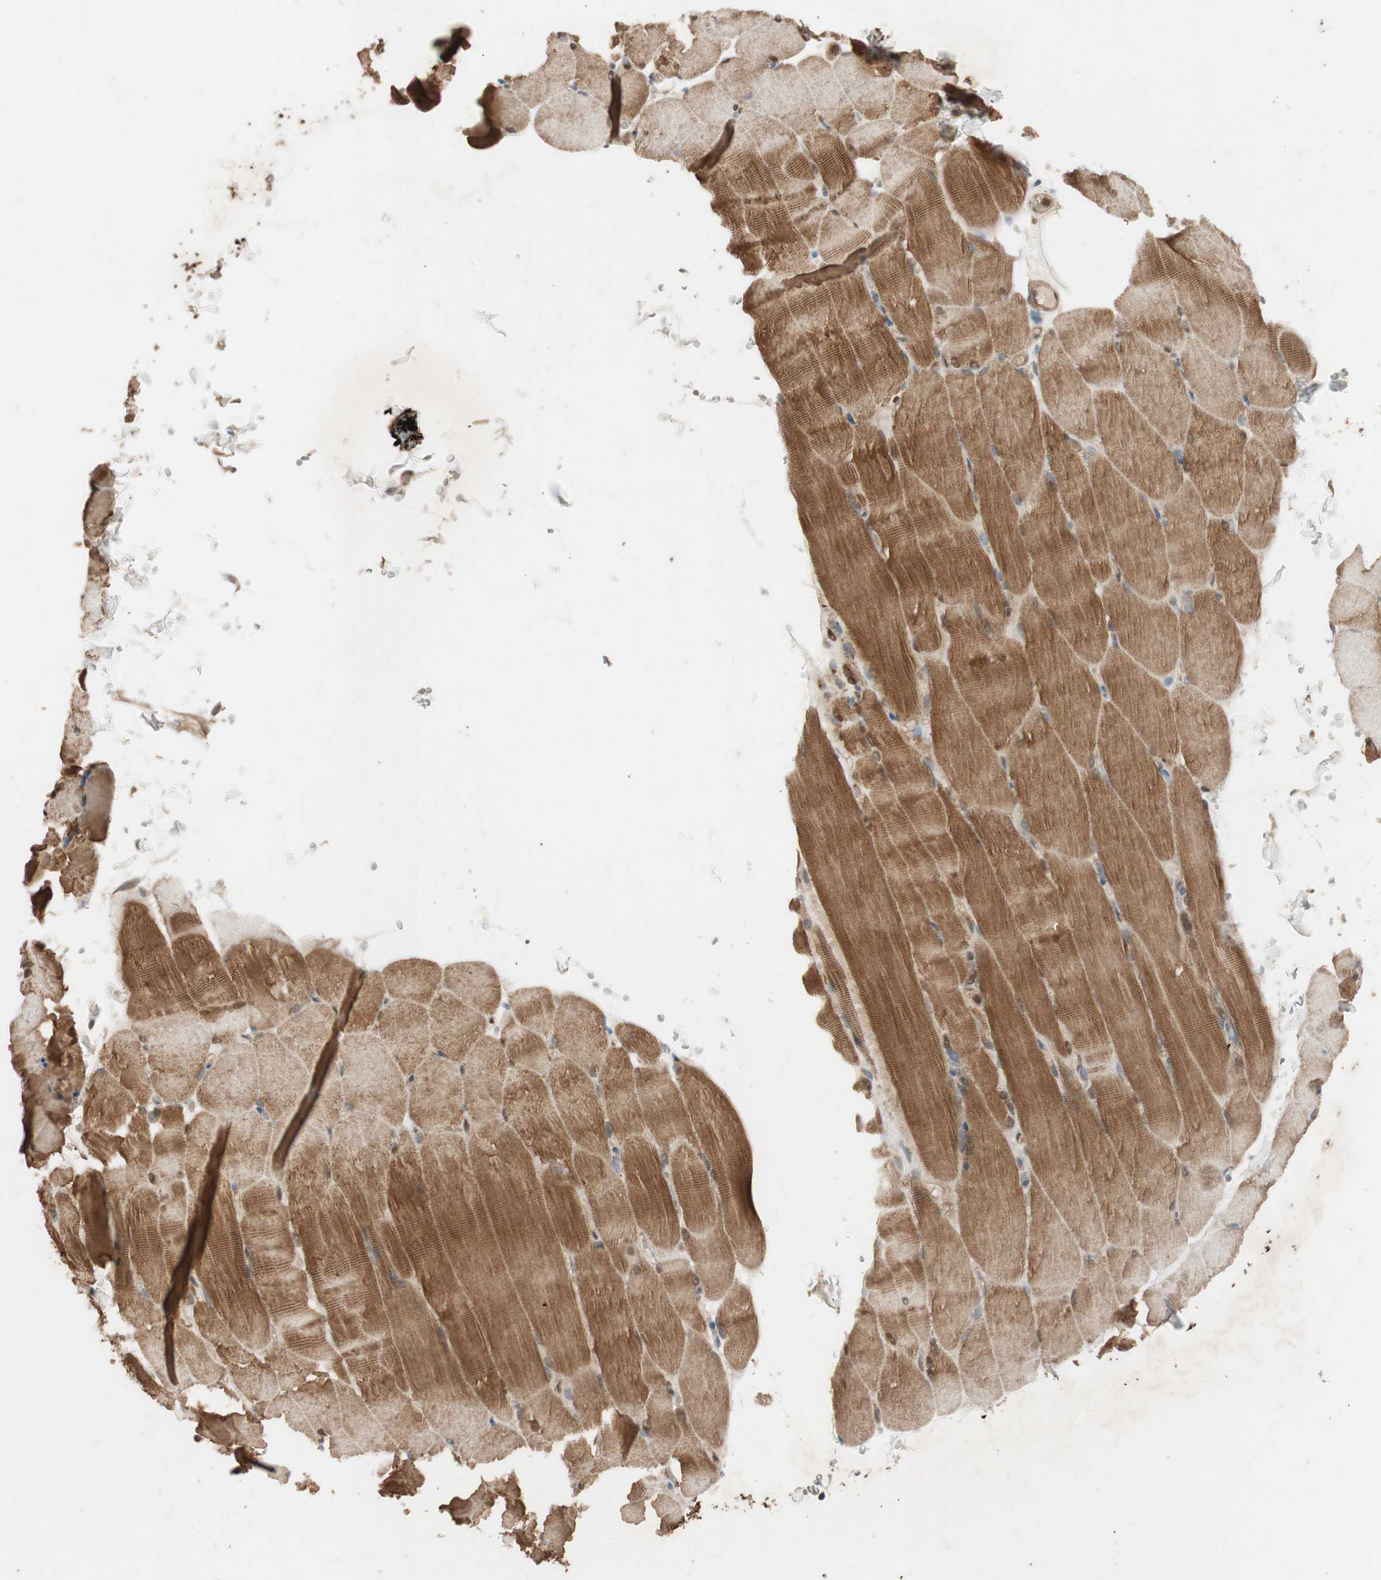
{"staining": {"intensity": "moderate", "quantity": ">75%", "location": "cytoplasmic/membranous"}, "tissue": "skeletal muscle", "cell_type": "Myocytes", "image_type": "normal", "snomed": [{"axis": "morphology", "description": "Normal tissue, NOS"}, {"axis": "topography", "description": "Skeletal muscle"}, {"axis": "topography", "description": "Parathyroid gland"}], "caption": "High-magnification brightfield microscopy of normal skeletal muscle stained with DAB (3,3'-diaminobenzidine) (brown) and counterstained with hematoxylin (blue). myocytes exhibit moderate cytoplasmic/membranous positivity is identified in approximately>75% of cells.", "gene": "EPHA8", "patient": {"sex": "female", "age": 37}}